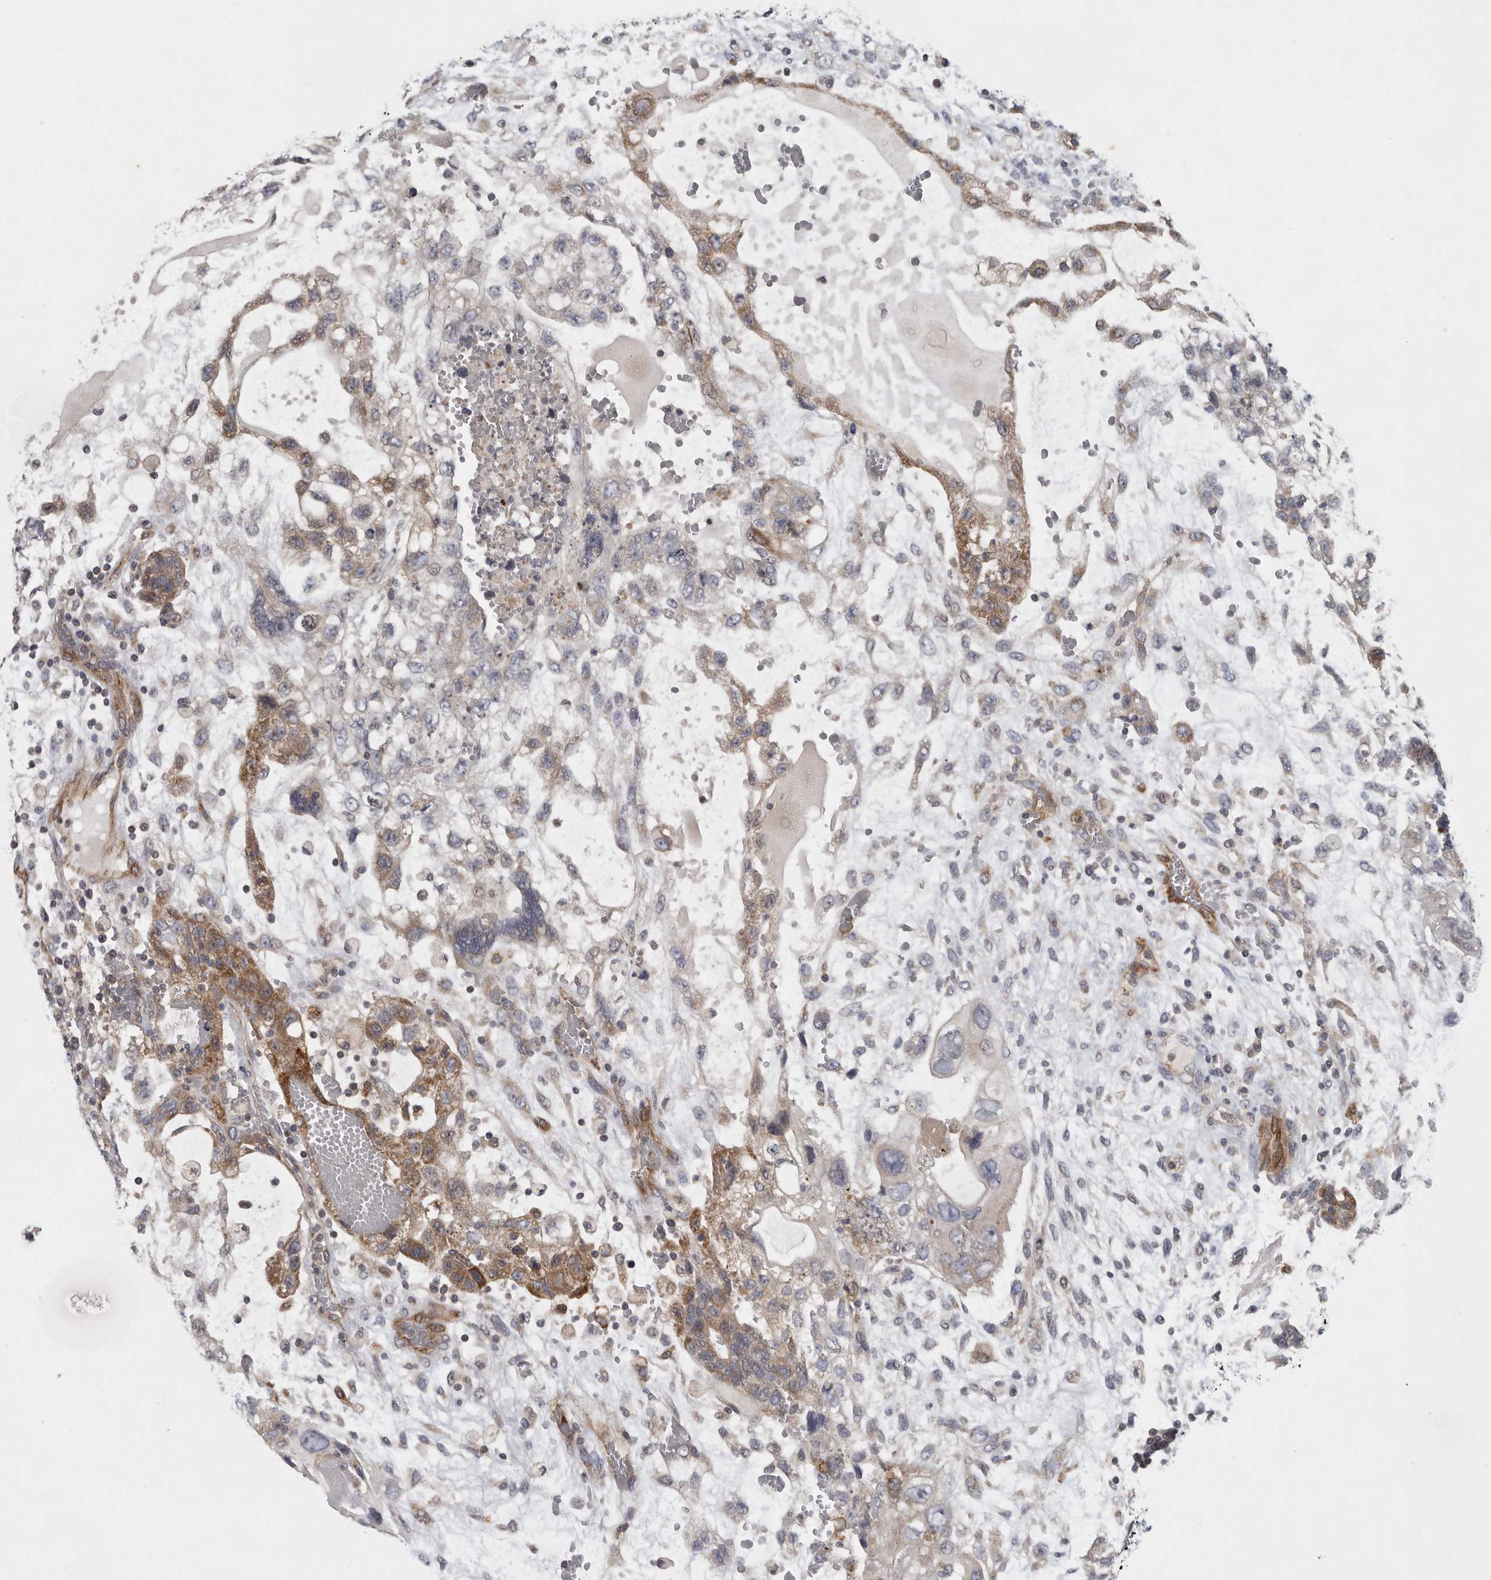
{"staining": {"intensity": "moderate", "quantity": "25%-75%", "location": "cytoplasmic/membranous"}, "tissue": "testis cancer", "cell_type": "Tumor cells", "image_type": "cancer", "snomed": [{"axis": "morphology", "description": "Carcinoma, Embryonal, NOS"}, {"axis": "topography", "description": "Testis"}], "caption": "Protein analysis of testis embryonal carcinoma tissue displays moderate cytoplasmic/membranous positivity in about 25%-75% of tumor cells.", "gene": "BCAP29", "patient": {"sex": "male", "age": 36}}